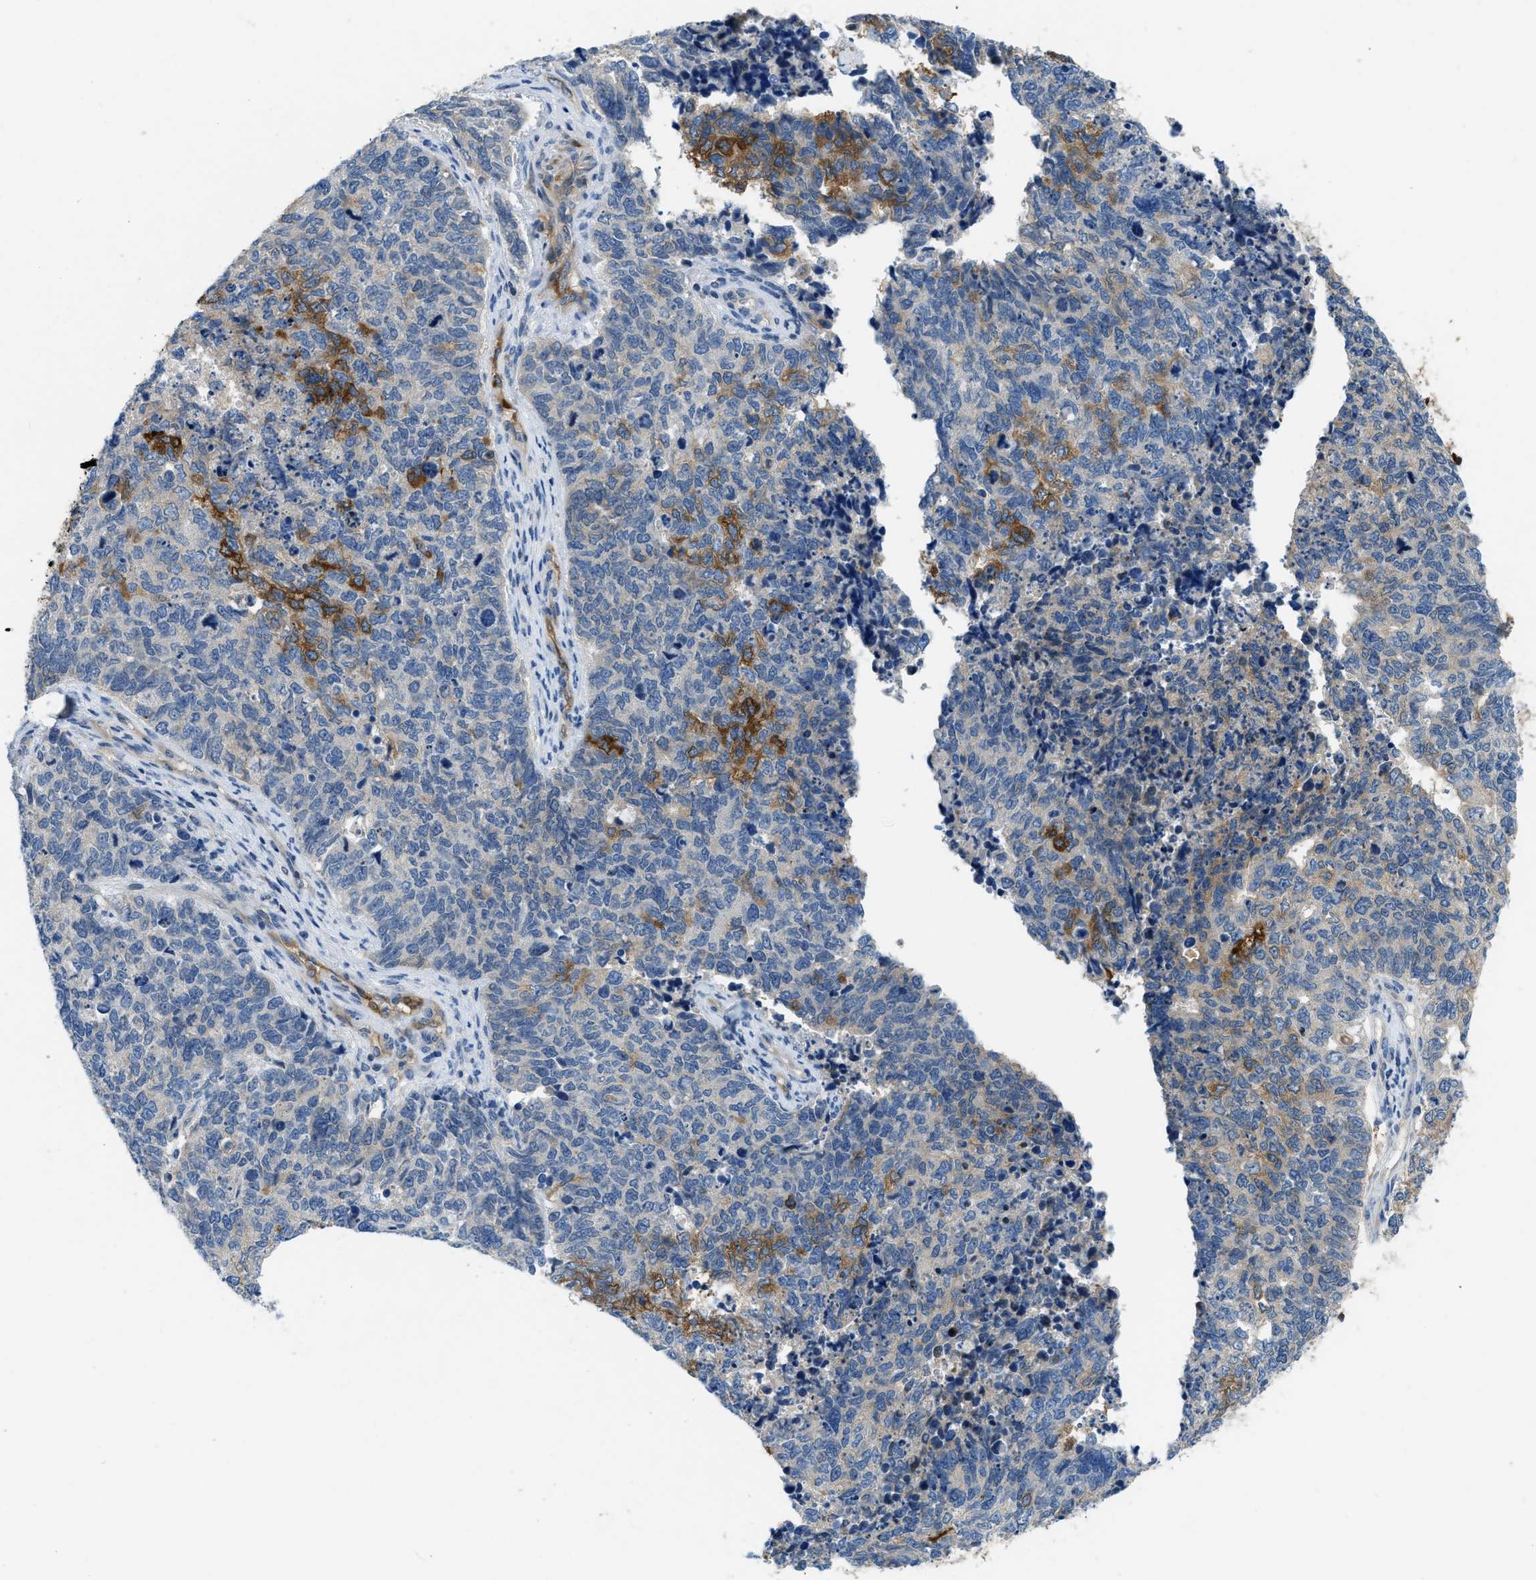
{"staining": {"intensity": "strong", "quantity": "<25%", "location": "cytoplasmic/membranous"}, "tissue": "cervical cancer", "cell_type": "Tumor cells", "image_type": "cancer", "snomed": [{"axis": "morphology", "description": "Squamous cell carcinoma, NOS"}, {"axis": "topography", "description": "Cervix"}], "caption": "Protein expression analysis of cervical squamous cell carcinoma displays strong cytoplasmic/membranous positivity in approximately <25% of tumor cells.", "gene": "PFKP", "patient": {"sex": "female", "age": 63}}